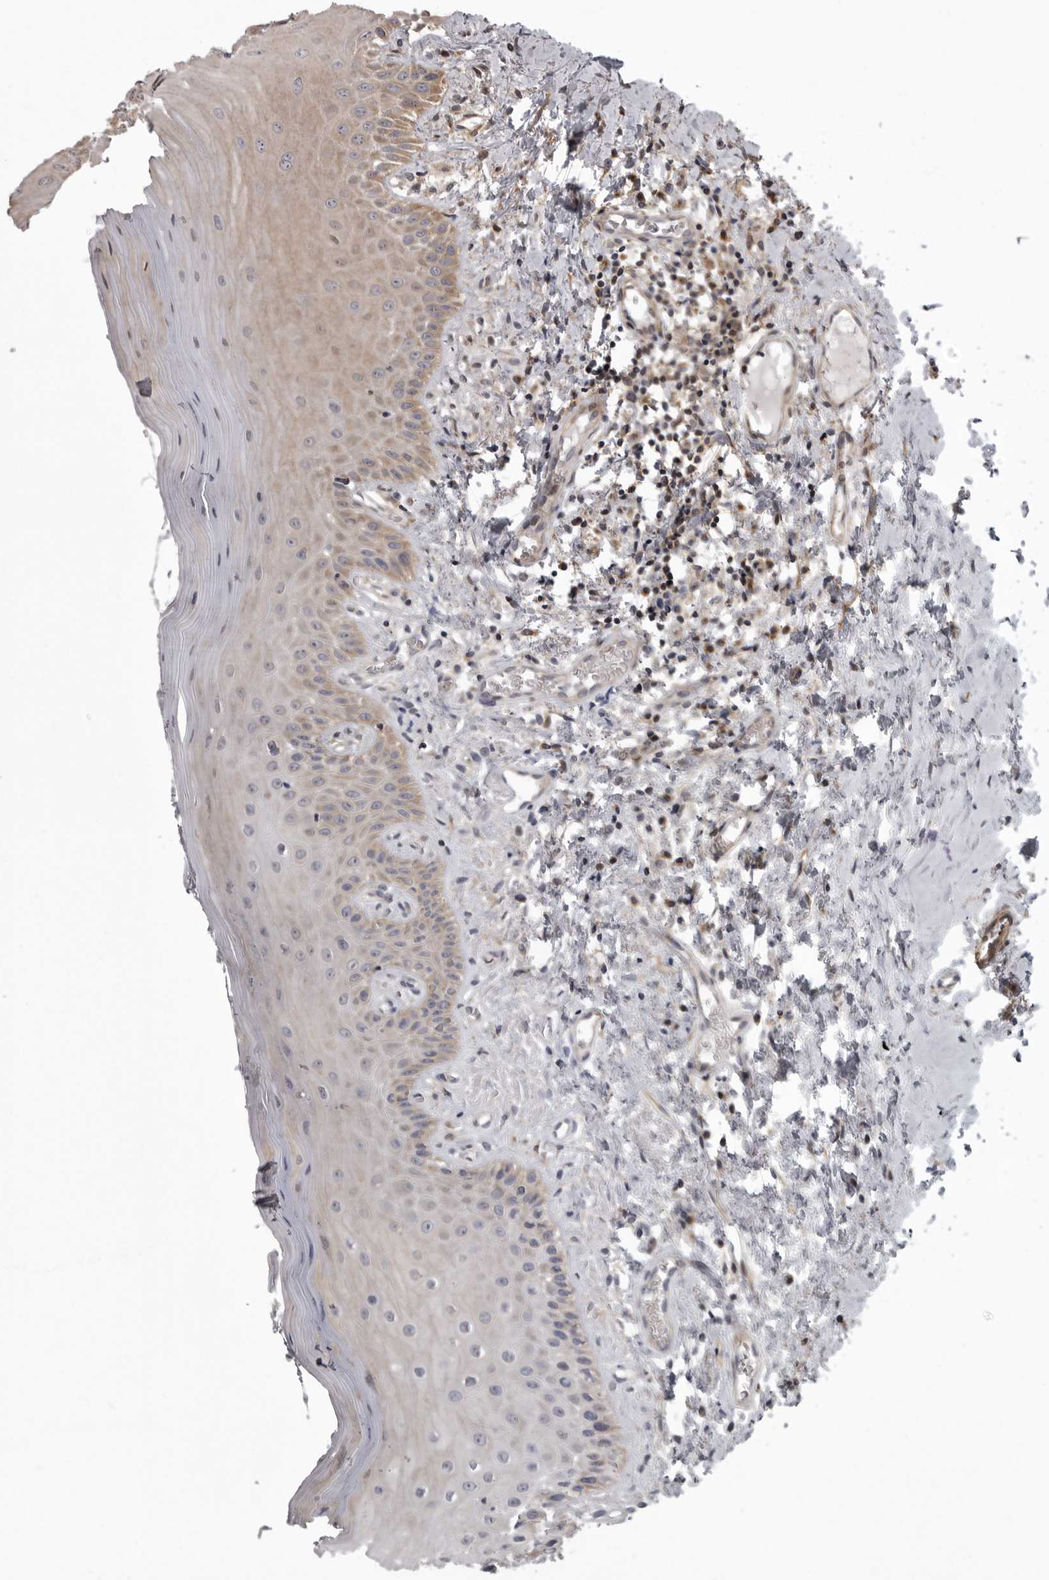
{"staining": {"intensity": "moderate", "quantity": "25%-75%", "location": "cytoplasmic/membranous"}, "tissue": "oral mucosa", "cell_type": "Squamous epithelial cells", "image_type": "normal", "snomed": [{"axis": "morphology", "description": "Normal tissue, NOS"}, {"axis": "topography", "description": "Oral tissue"}], "caption": "Squamous epithelial cells reveal moderate cytoplasmic/membranous expression in about 25%-75% of cells in normal oral mucosa.", "gene": "ZNRF1", "patient": {"sex": "male", "age": 66}}